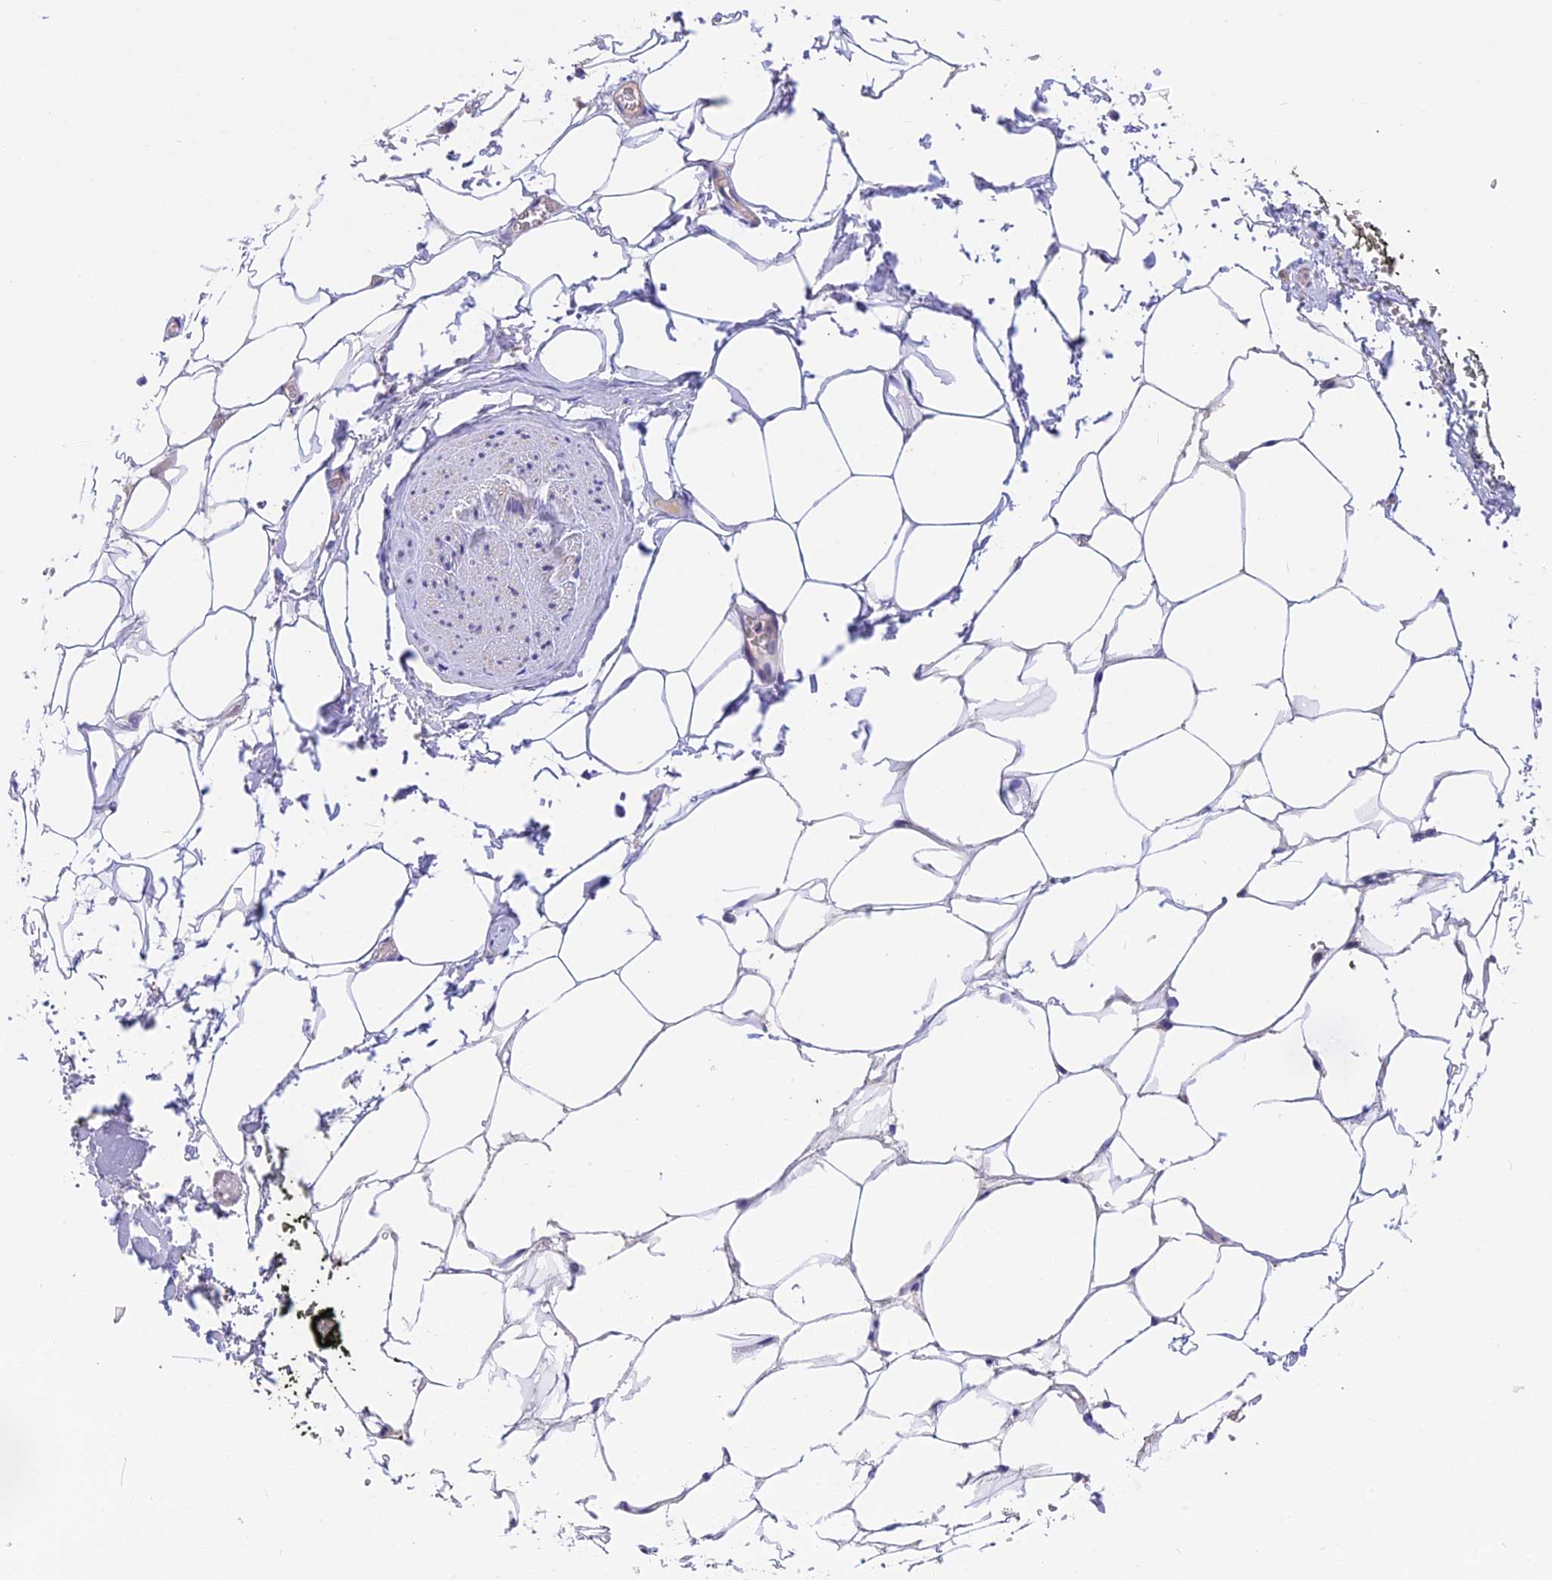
{"staining": {"intensity": "negative", "quantity": "none", "location": "none"}, "tissue": "adipose tissue", "cell_type": "Adipocytes", "image_type": "normal", "snomed": [{"axis": "morphology", "description": "Normal tissue, NOS"}, {"axis": "morphology", "description": "Adenocarcinoma, Low grade"}, {"axis": "topography", "description": "Prostate"}, {"axis": "topography", "description": "Peripheral nerve tissue"}], "caption": "Immunohistochemistry (IHC) of benign adipose tissue displays no expression in adipocytes.", "gene": "LPXN", "patient": {"sex": "male", "age": 63}}